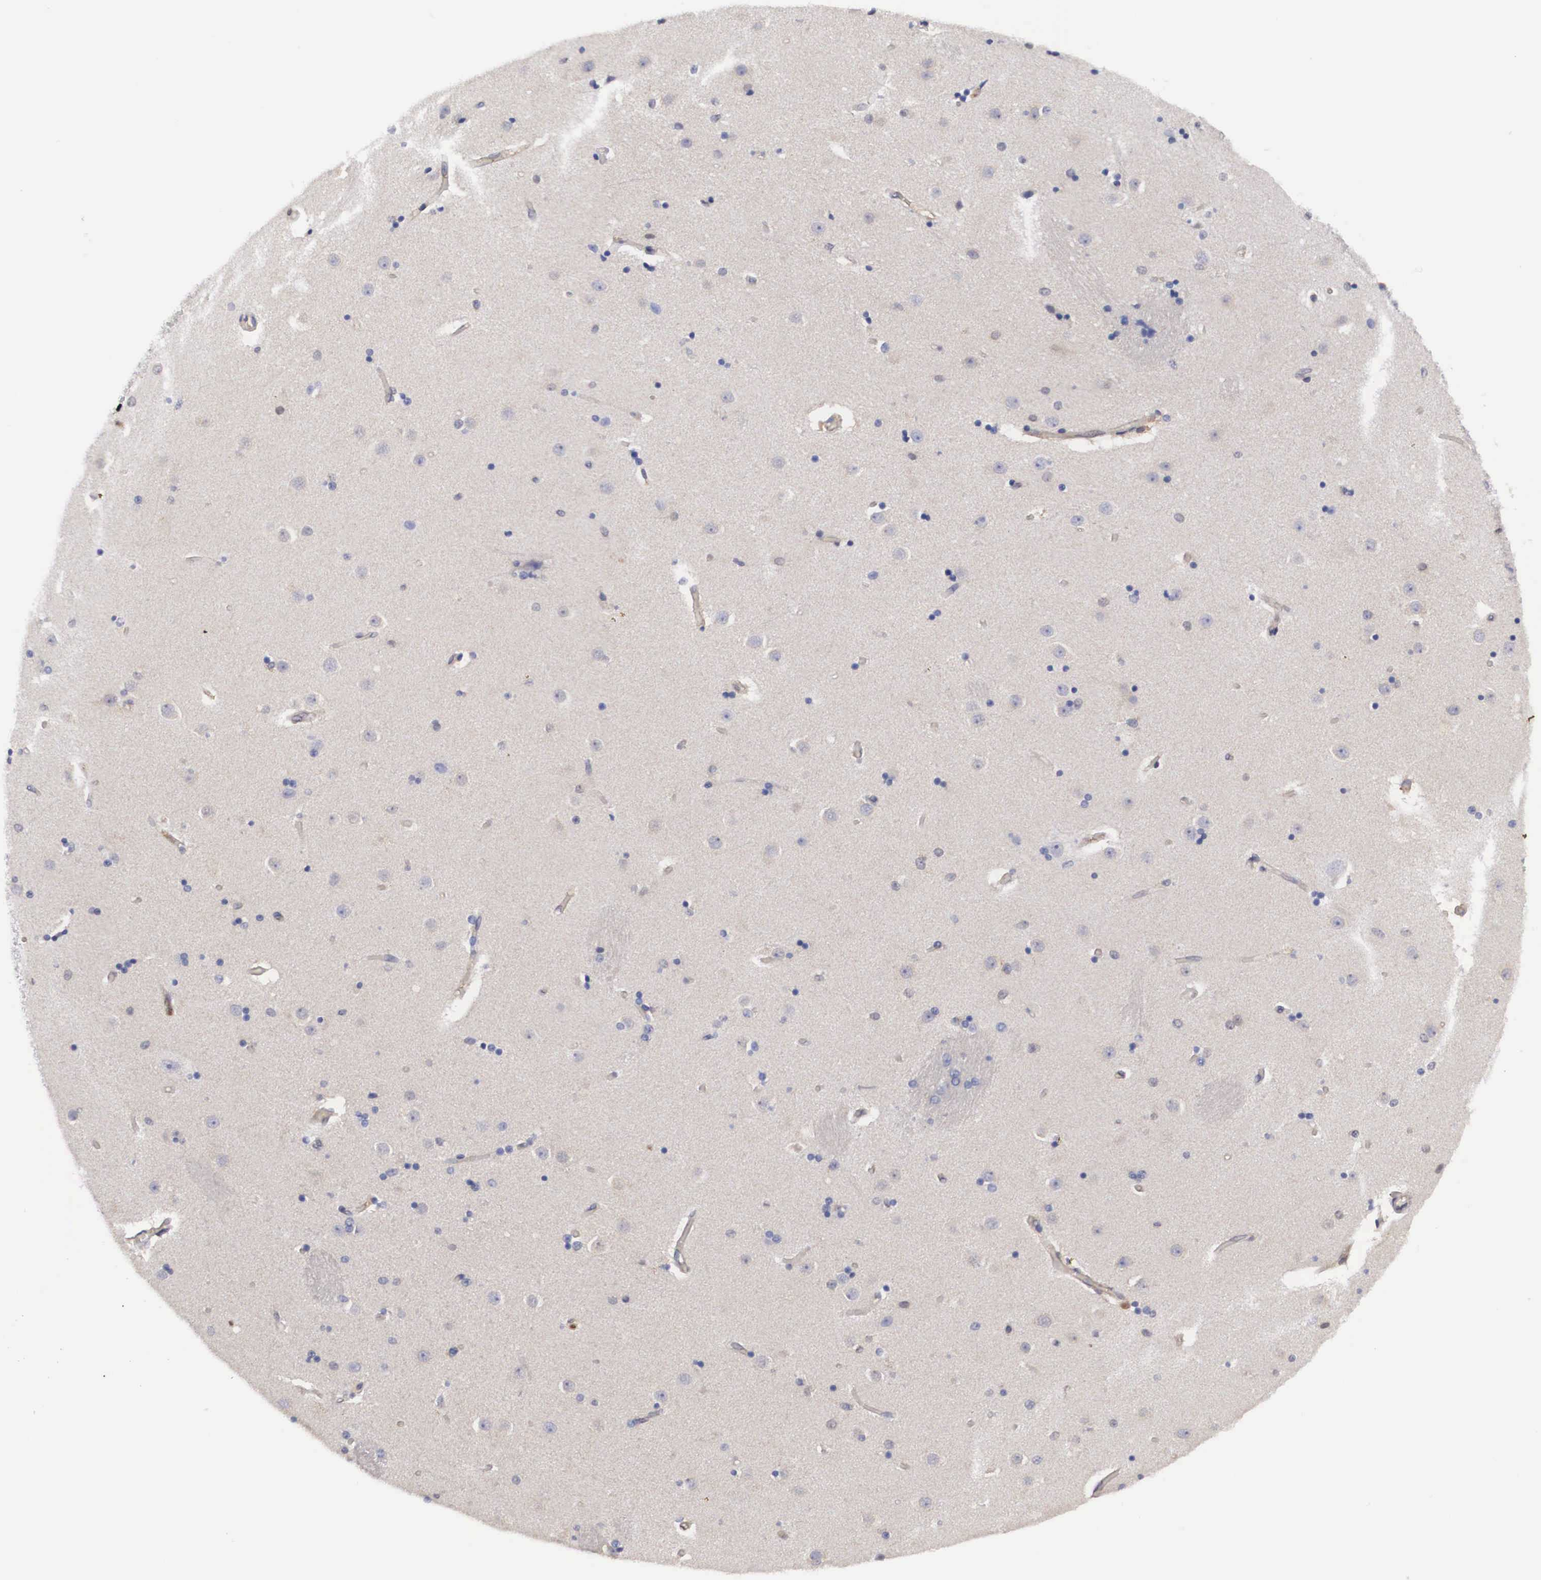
{"staining": {"intensity": "weak", "quantity": "<25%", "location": "cytoplasmic/membranous,nuclear"}, "tissue": "caudate", "cell_type": "Glial cells", "image_type": "normal", "snomed": [{"axis": "morphology", "description": "Normal tissue, NOS"}, {"axis": "topography", "description": "Lateral ventricle wall"}], "caption": "DAB (3,3'-diaminobenzidine) immunohistochemical staining of normal human caudate exhibits no significant positivity in glial cells. The staining was performed using DAB to visualize the protein expression in brown, while the nuclei were stained in blue with hematoxylin (Magnification: 20x).", "gene": "ADSL", "patient": {"sex": "female", "age": 54}}